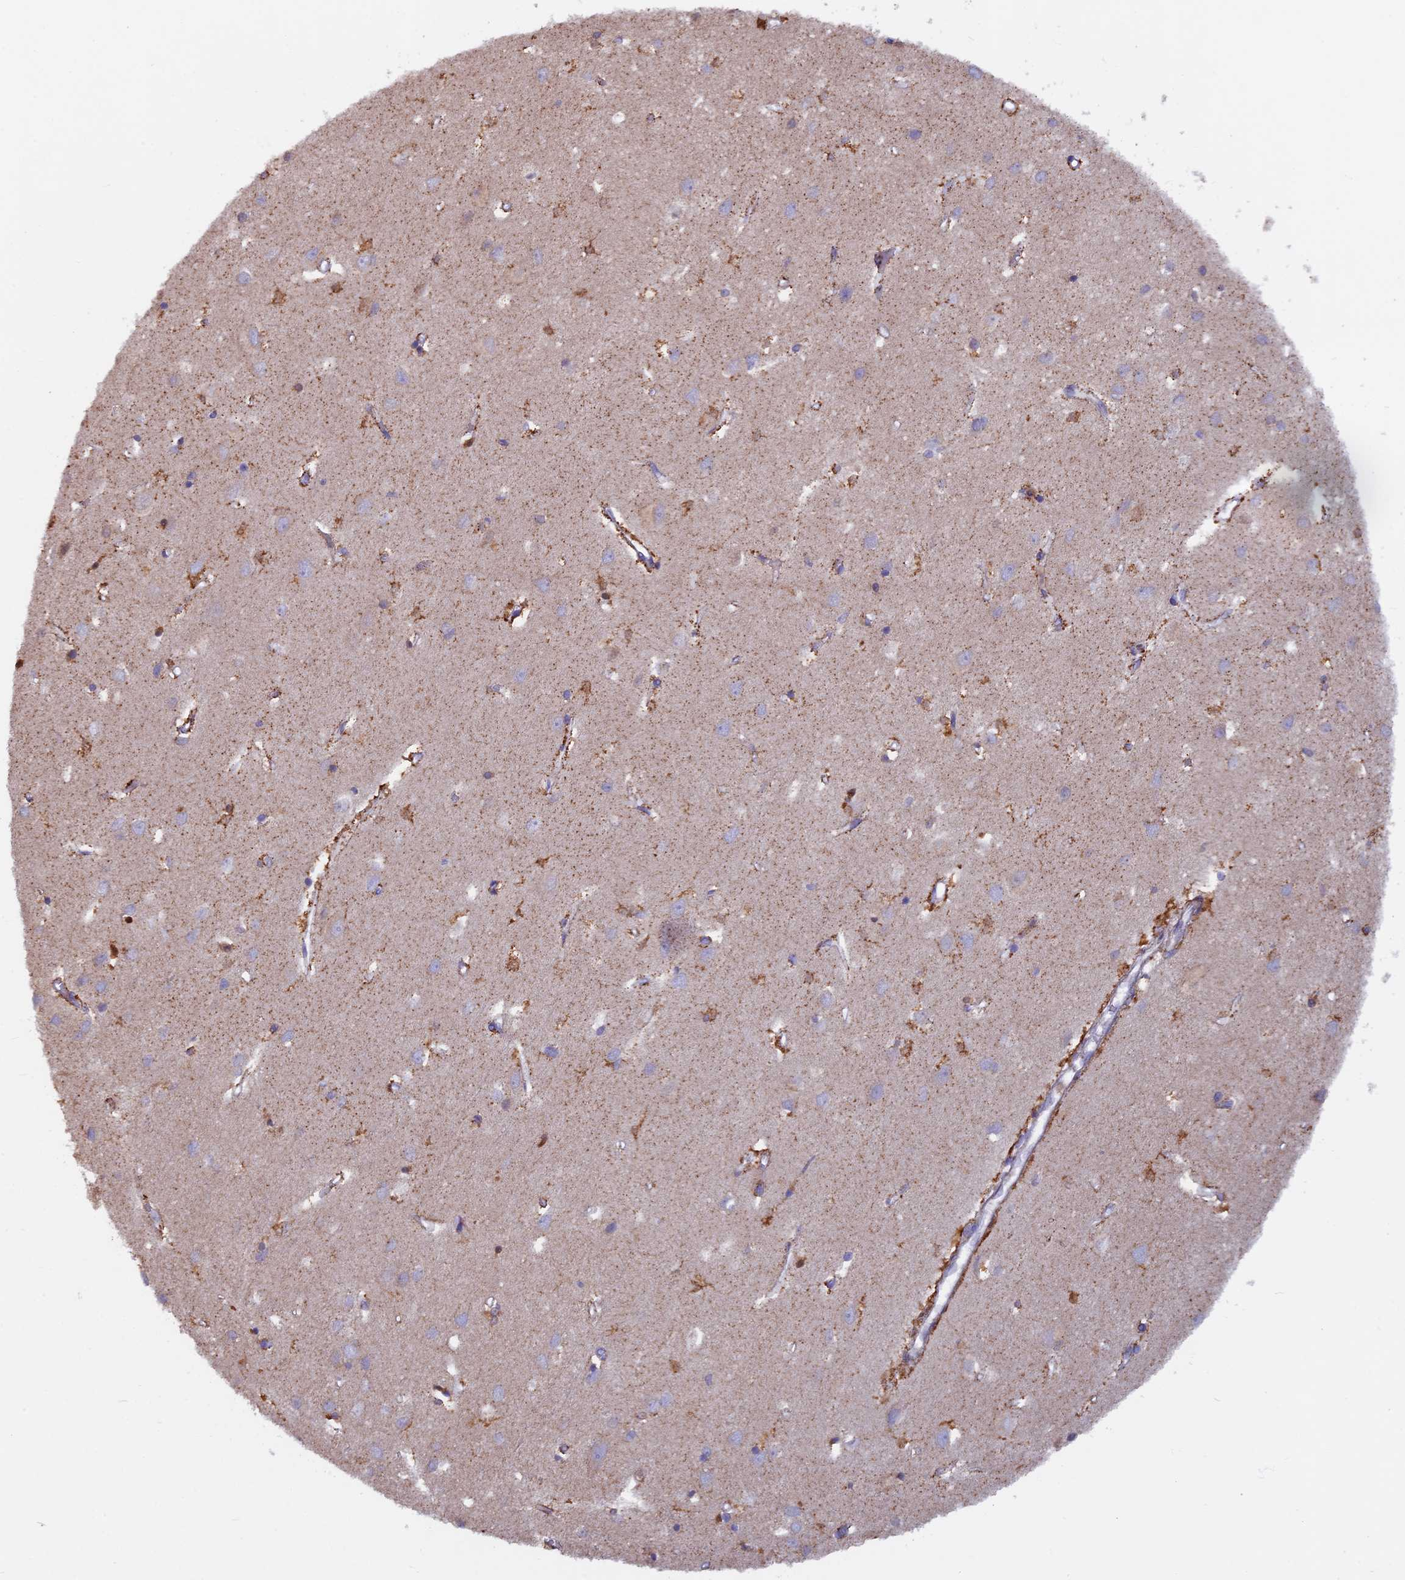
{"staining": {"intensity": "negative", "quantity": "none", "location": "none"}, "tissue": "cerebral cortex", "cell_type": "Endothelial cells", "image_type": "normal", "snomed": [{"axis": "morphology", "description": "Normal tissue, NOS"}, {"axis": "topography", "description": "Cerebral cortex"}], "caption": "Immunohistochemistry (IHC) of normal human cerebral cortex exhibits no positivity in endothelial cells.", "gene": "ACSS1", "patient": {"sex": "female", "age": 64}}